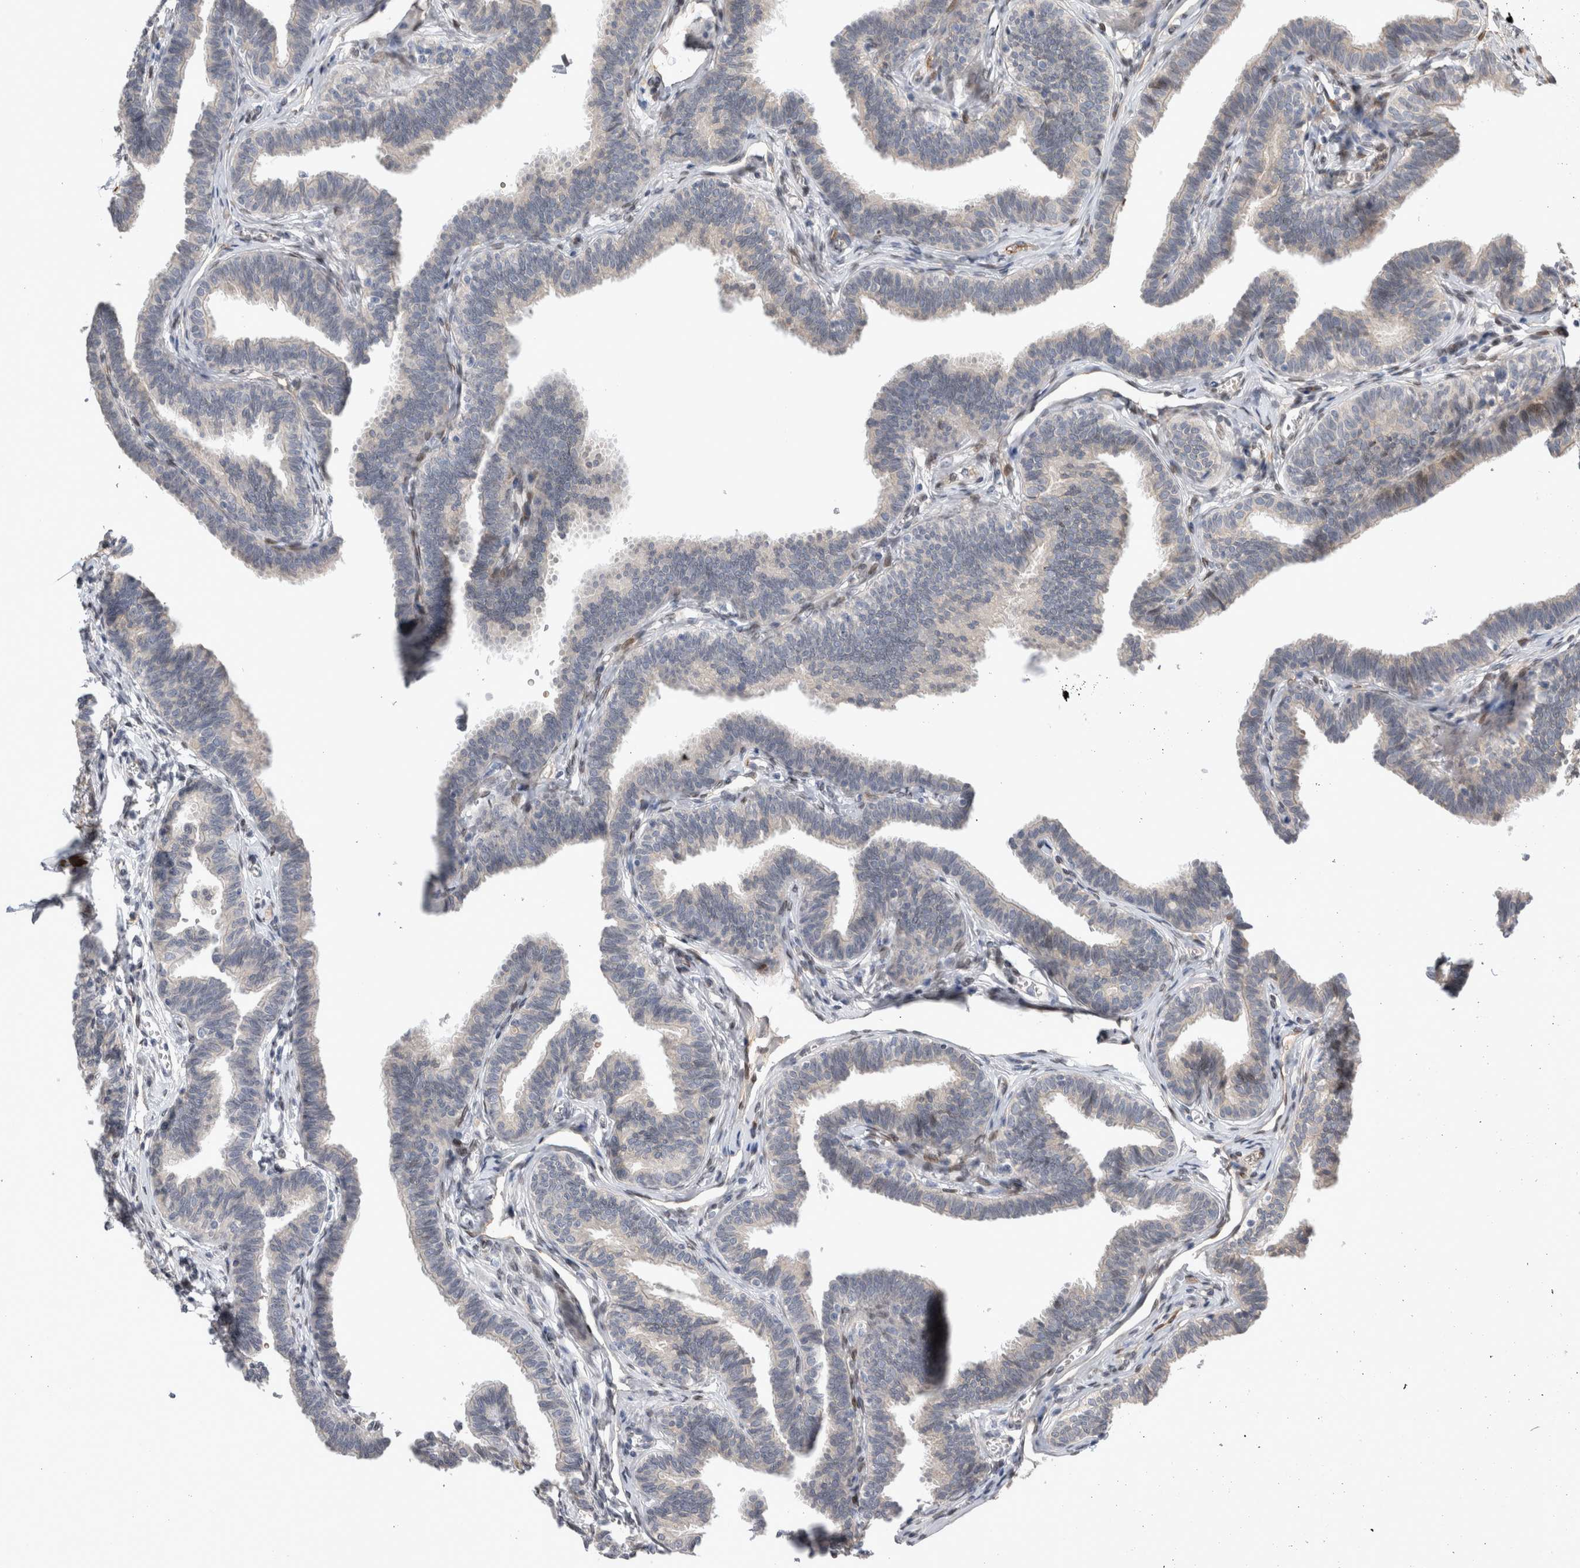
{"staining": {"intensity": "negative", "quantity": "none", "location": "none"}, "tissue": "fallopian tube", "cell_type": "Glandular cells", "image_type": "normal", "snomed": [{"axis": "morphology", "description": "Normal tissue, NOS"}, {"axis": "topography", "description": "Fallopian tube"}, {"axis": "topography", "description": "Ovary"}], "caption": "Immunohistochemistry micrograph of normal human fallopian tube stained for a protein (brown), which reveals no staining in glandular cells. (Stains: DAB (3,3'-diaminobenzidine) immunohistochemistry (IHC) with hematoxylin counter stain, Microscopy: brightfield microscopy at high magnification).", "gene": "DMTN", "patient": {"sex": "female", "age": 23}}